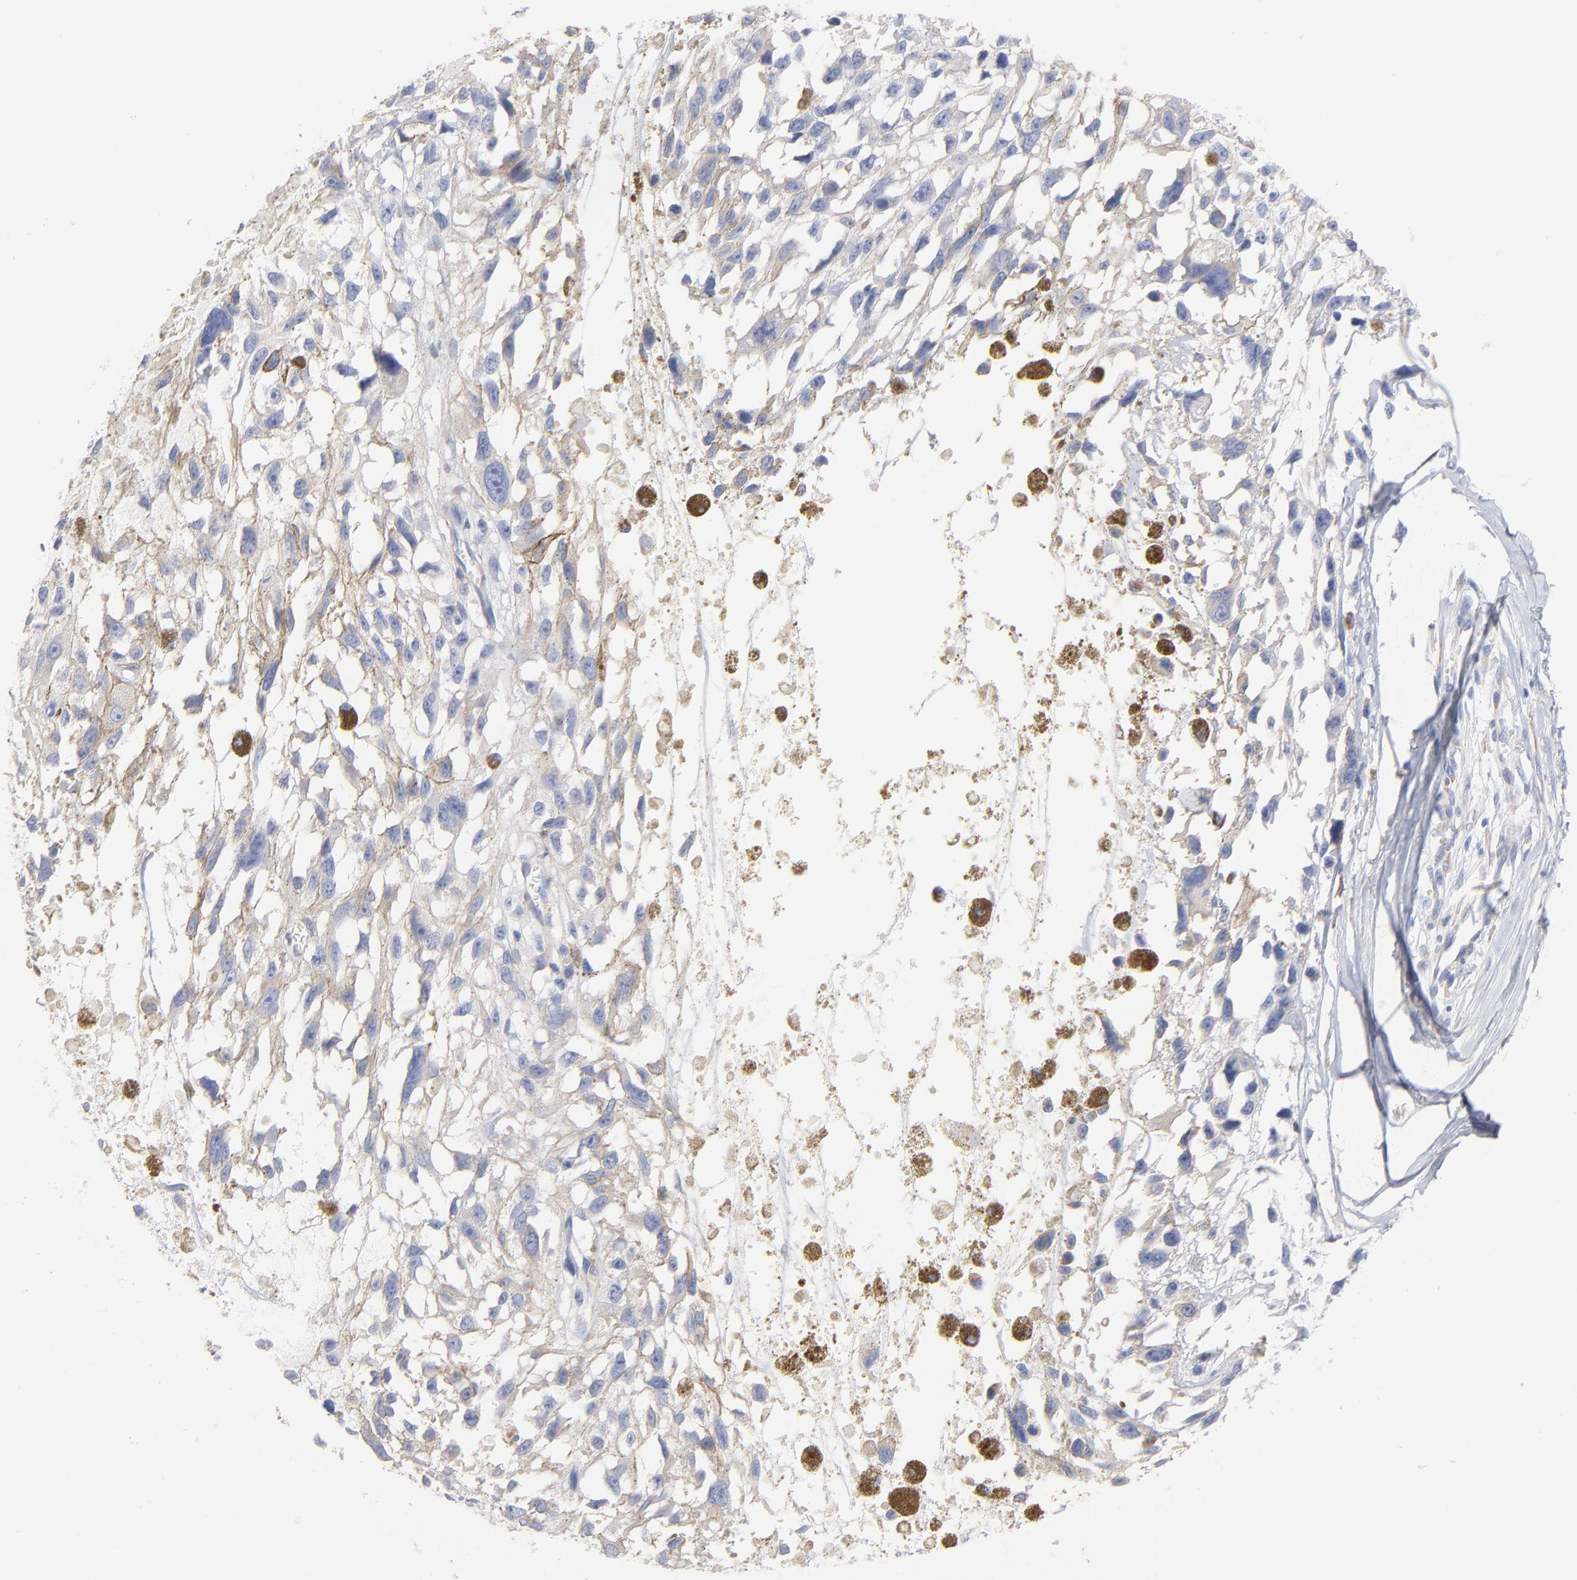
{"staining": {"intensity": "negative", "quantity": "none", "location": "none"}, "tissue": "melanoma", "cell_type": "Tumor cells", "image_type": "cancer", "snomed": [{"axis": "morphology", "description": "Malignant melanoma, Metastatic site"}, {"axis": "topography", "description": "Lymph node"}], "caption": "High power microscopy photomicrograph of an immunohistochemistry image of malignant melanoma (metastatic site), revealing no significant expression in tumor cells. (DAB (3,3'-diaminobenzidine) immunohistochemistry with hematoxylin counter stain).", "gene": "SEPTIN6", "patient": {"sex": "male", "age": 59}}